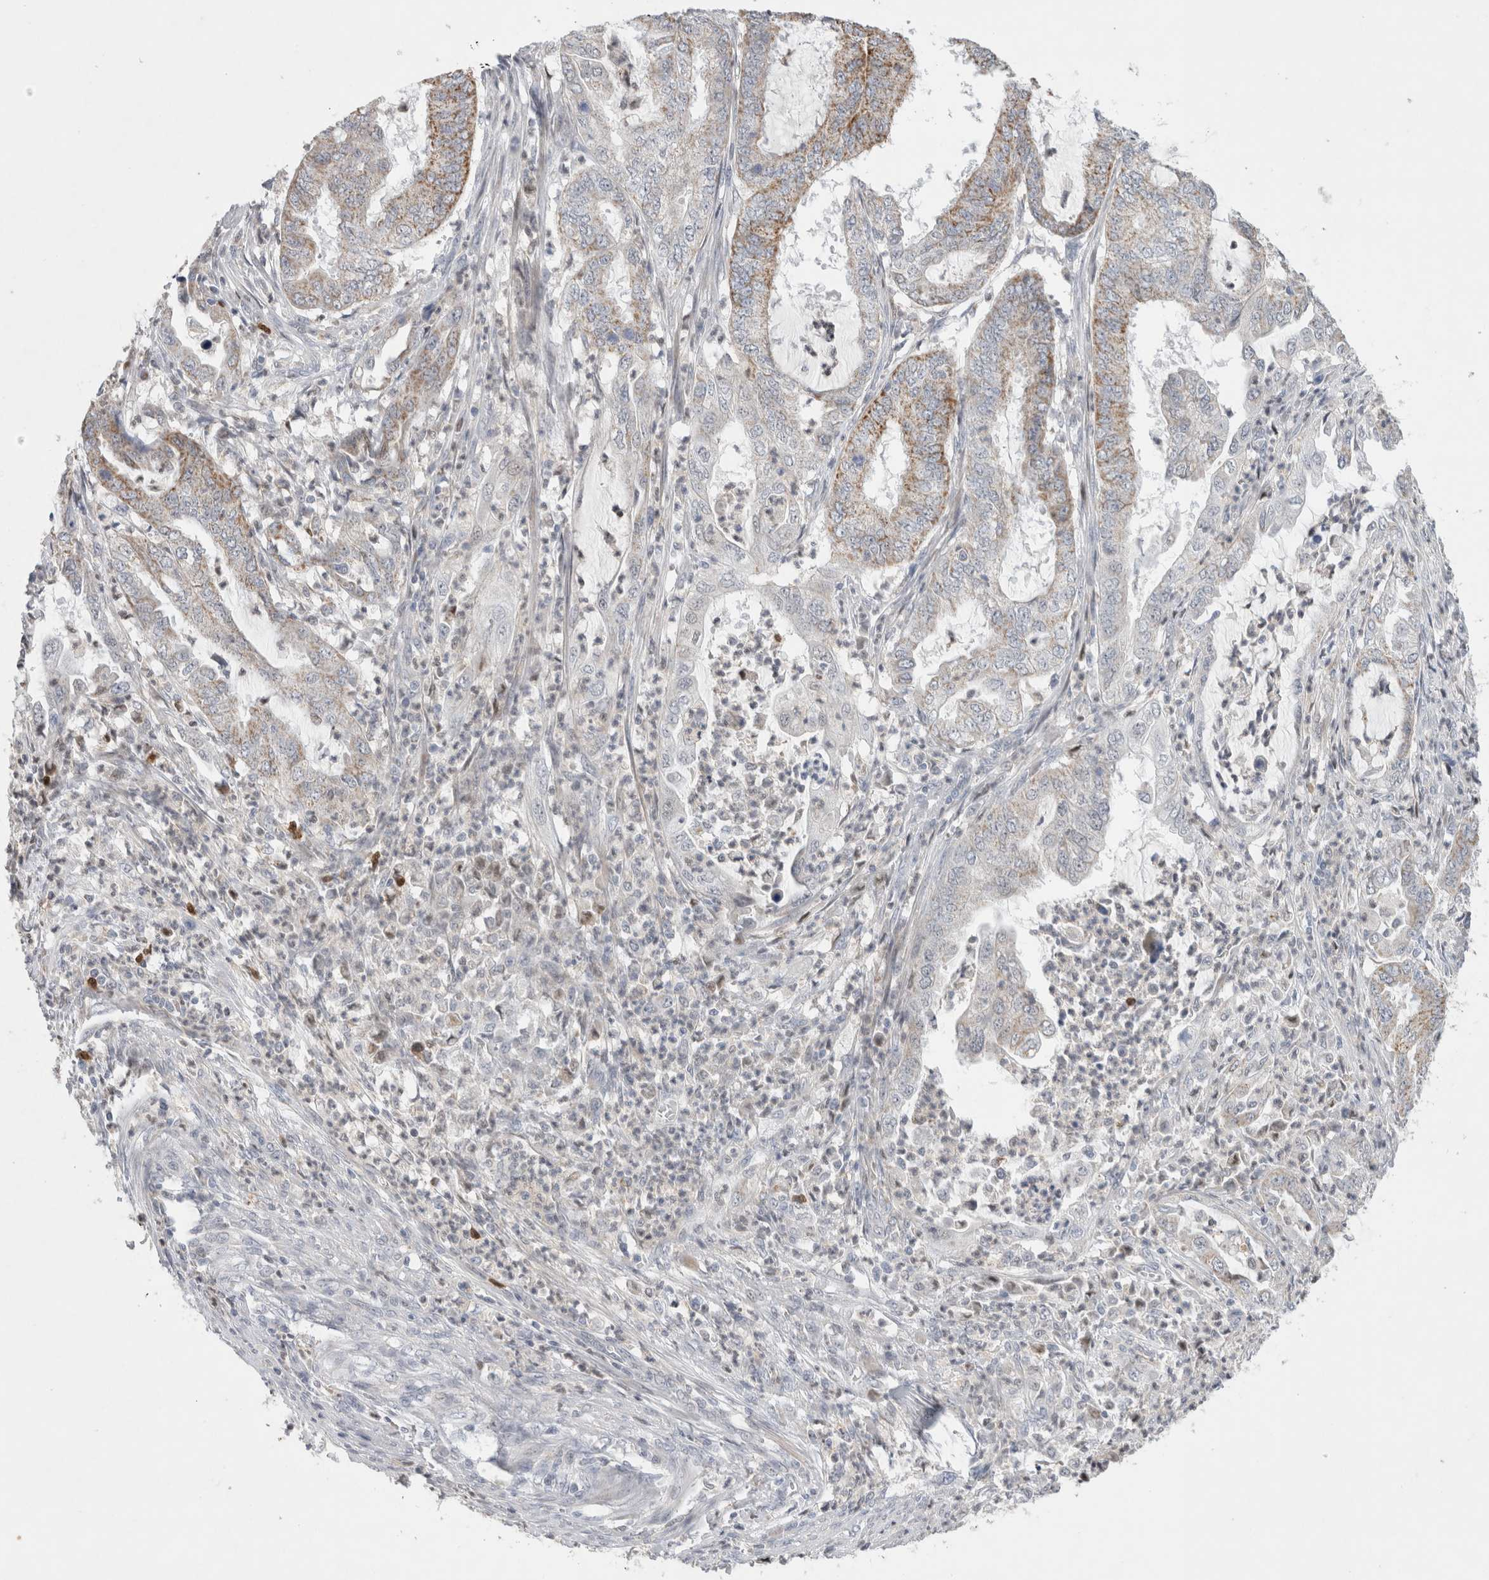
{"staining": {"intensity": "moderate", "quantity": "25%-75%", "location": "cytoplasmic/membranous"}, "tissue": "endometrial cancer", "cell_type": "Tumor cells", "image_type": "cancer", "snomed": [{"axis": "morphology", "description": "Adenocarcinoma, NOS"}, {"axis": "topography", "description": "Endometrium"}], "caption": "Tumor cells display medium levels of moderate cytoplasmic/membranous expression in approximately 25%-75% of cells in human endometrial cancer (adenocarcinoma).", "gene": "AGMAT", "patient": {"sex": "female", "age": 51}}